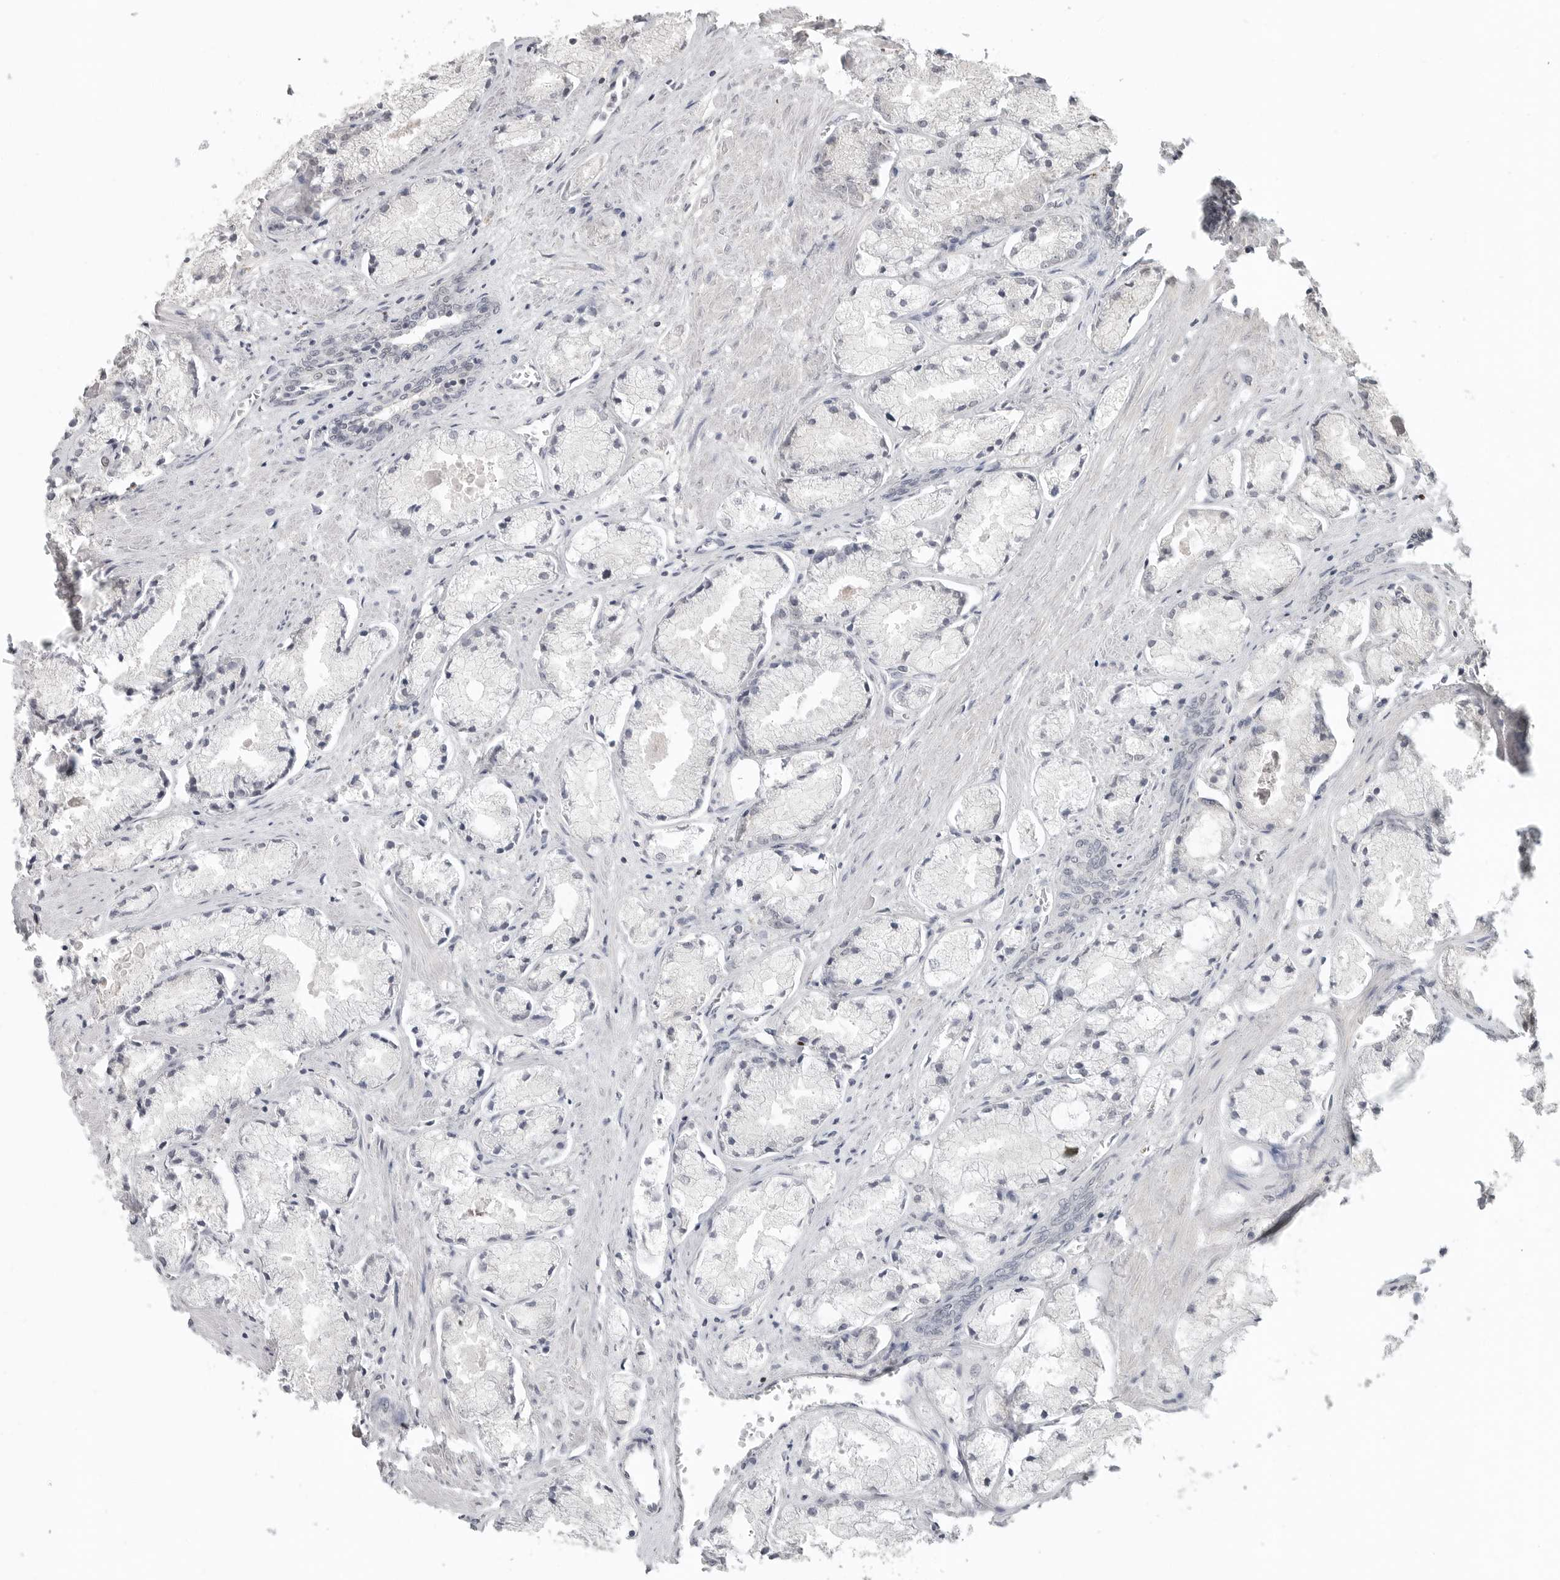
{"staining": {"intensity": "negative", "quantity": "none", "location": "none"}, "tissue": "prostate cancer", "cell_type": "Tumor cells", "image_type": "cancer", "snomed": [{"axis": "morphology", "description": "Adenocarcinoma, High grade"}, {"axis": "topography", "description": "Prostate"}], "caption": "IHC of prostate cancer displays no staining in tumor cells. (DAB (3,3'-diaminobenzidine) immunohistochemistry with hematoxylin counter stain).", "gene": "FOXP3", "patient": {"sex": "male", "age": 50}}